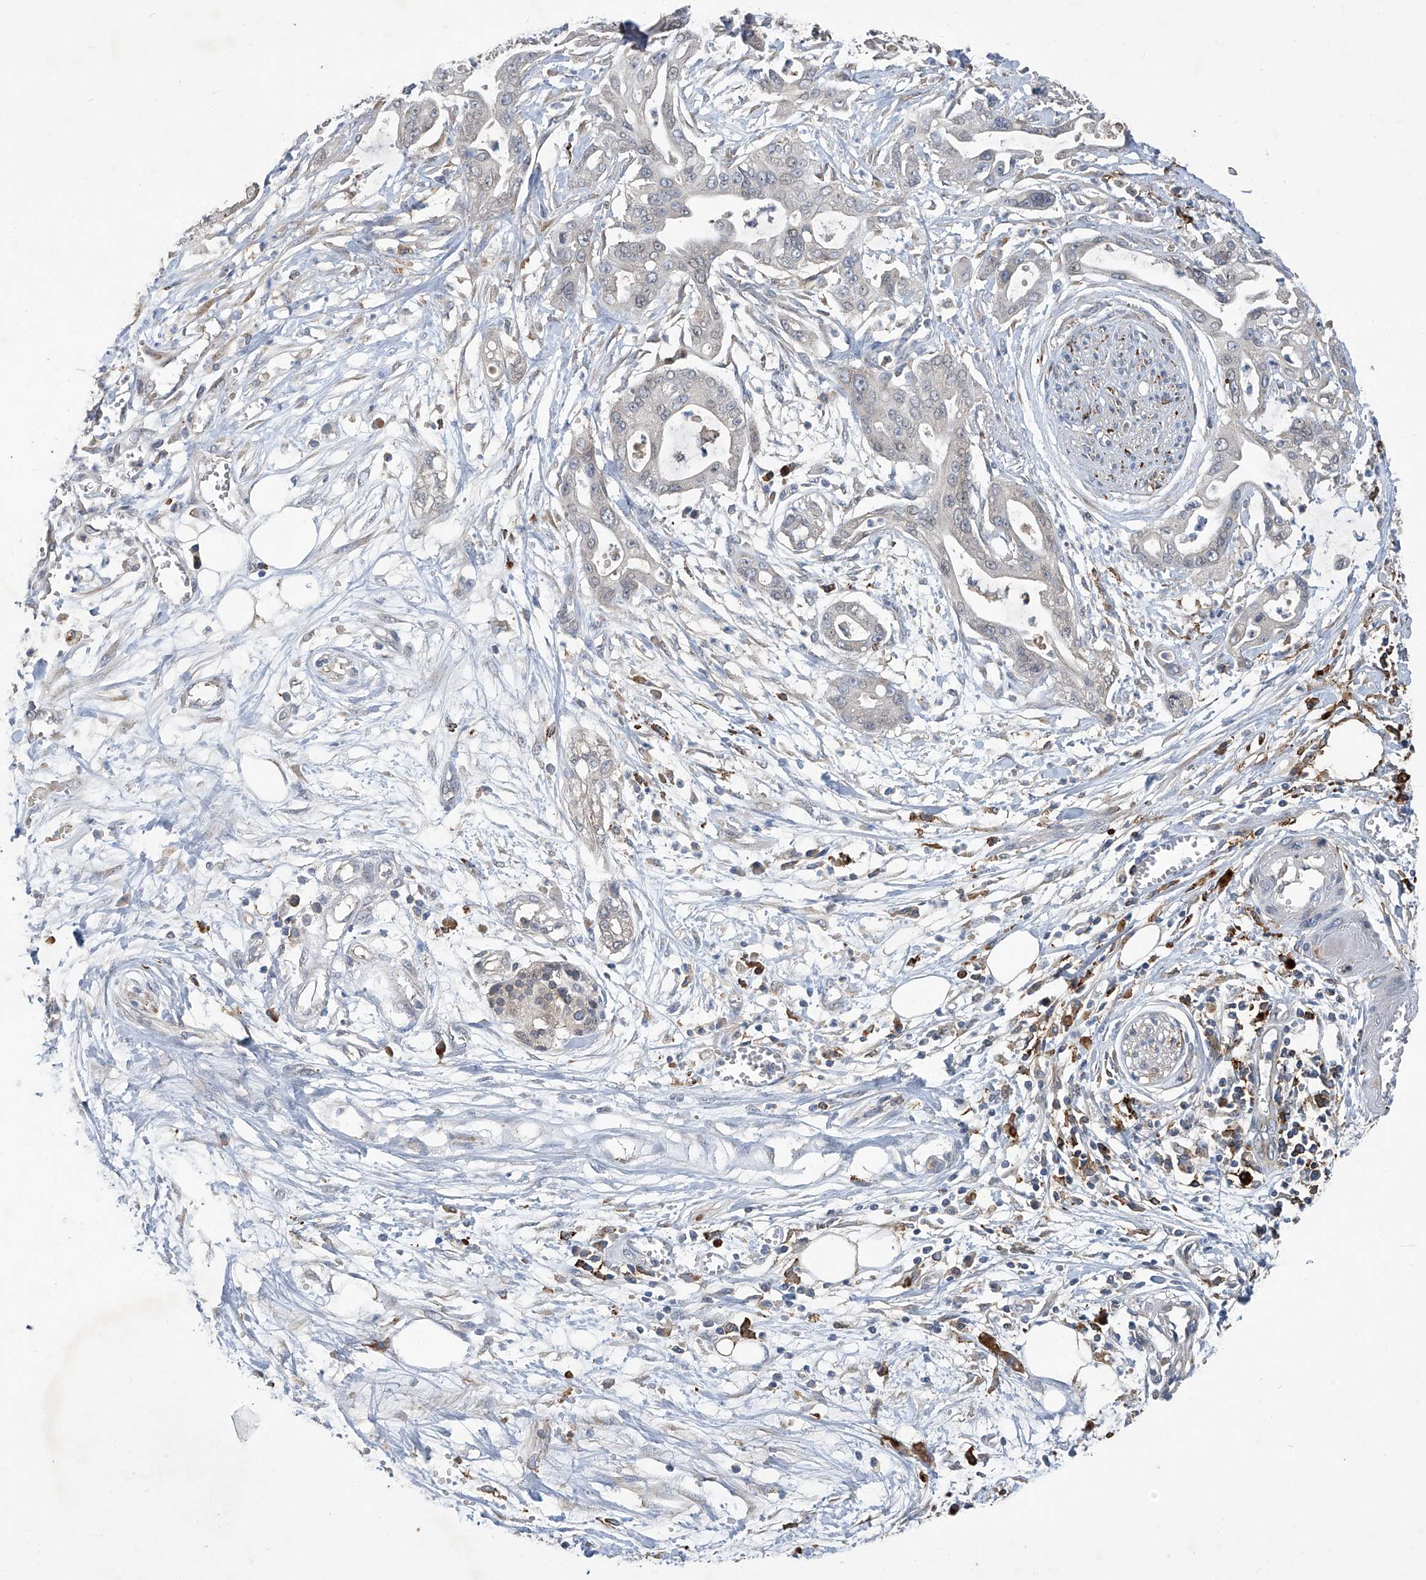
{"staining": {"intensity": "negative", "quantity": "none", "location": "none"}, "tissue": "pancreatic cancer", "cell_type": "Tumor cells", "image_type": "cancer", "snomed": [{"axis": "morphology", "description": "Adenocarcinoma, NOS"}, {"axis": "topography", "description": "Pancreas"}], "caption": "Protein analysis of pancreatic cancer demonstrates no significant staining in tumor cells. The staining is performed using DAB brown chromogen with nuclei counter-stained in using hematoxylin.", "gene": "FAM167A", "patient": {"sex": "male", "age": 68}}